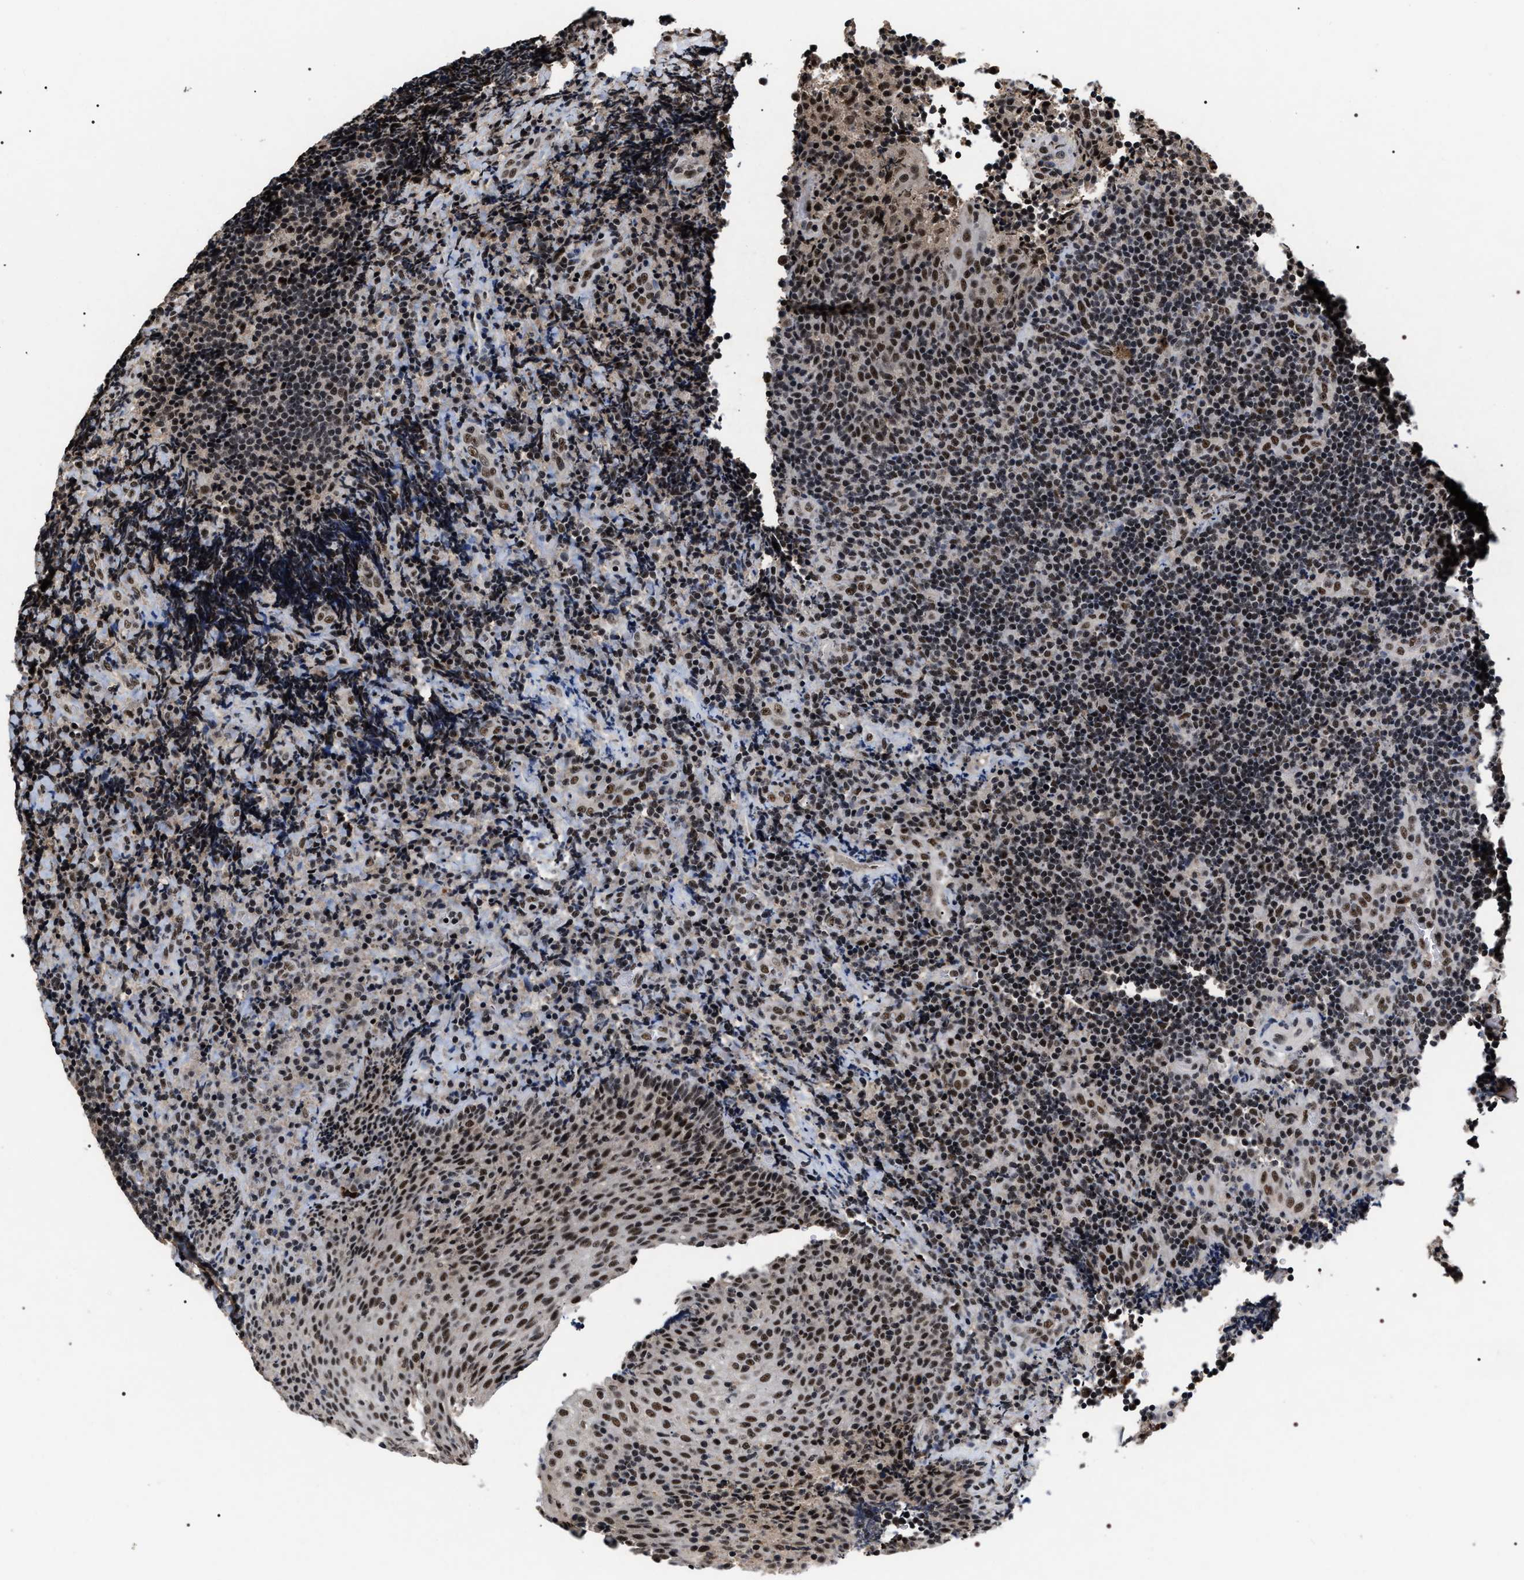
{"staining": {"intensity": "moderate", "quantity": "25%-75%", "location": "nuclear"}, "tissue": "lymphoma", "cell_type": "Tumor cells", "image_type": "cancer", "snomed": [{"axis": "morphology", "description": "Malignant lymphoma, non-Hodgkin's type, High grade"}, {"axis": "topography", "description": "Tonsil"}], "caption": "Malignant lymphoma, non-Hodgkin's type (high-grade) stained with IHC reveals moderate nuclear positivity in approximately 25%-75% of tumor cells. (Brightfield microscopy of DAB IHC at high magnification).", "gene": "RRP1B", "patient": {"sex": "female", "age": 36}}